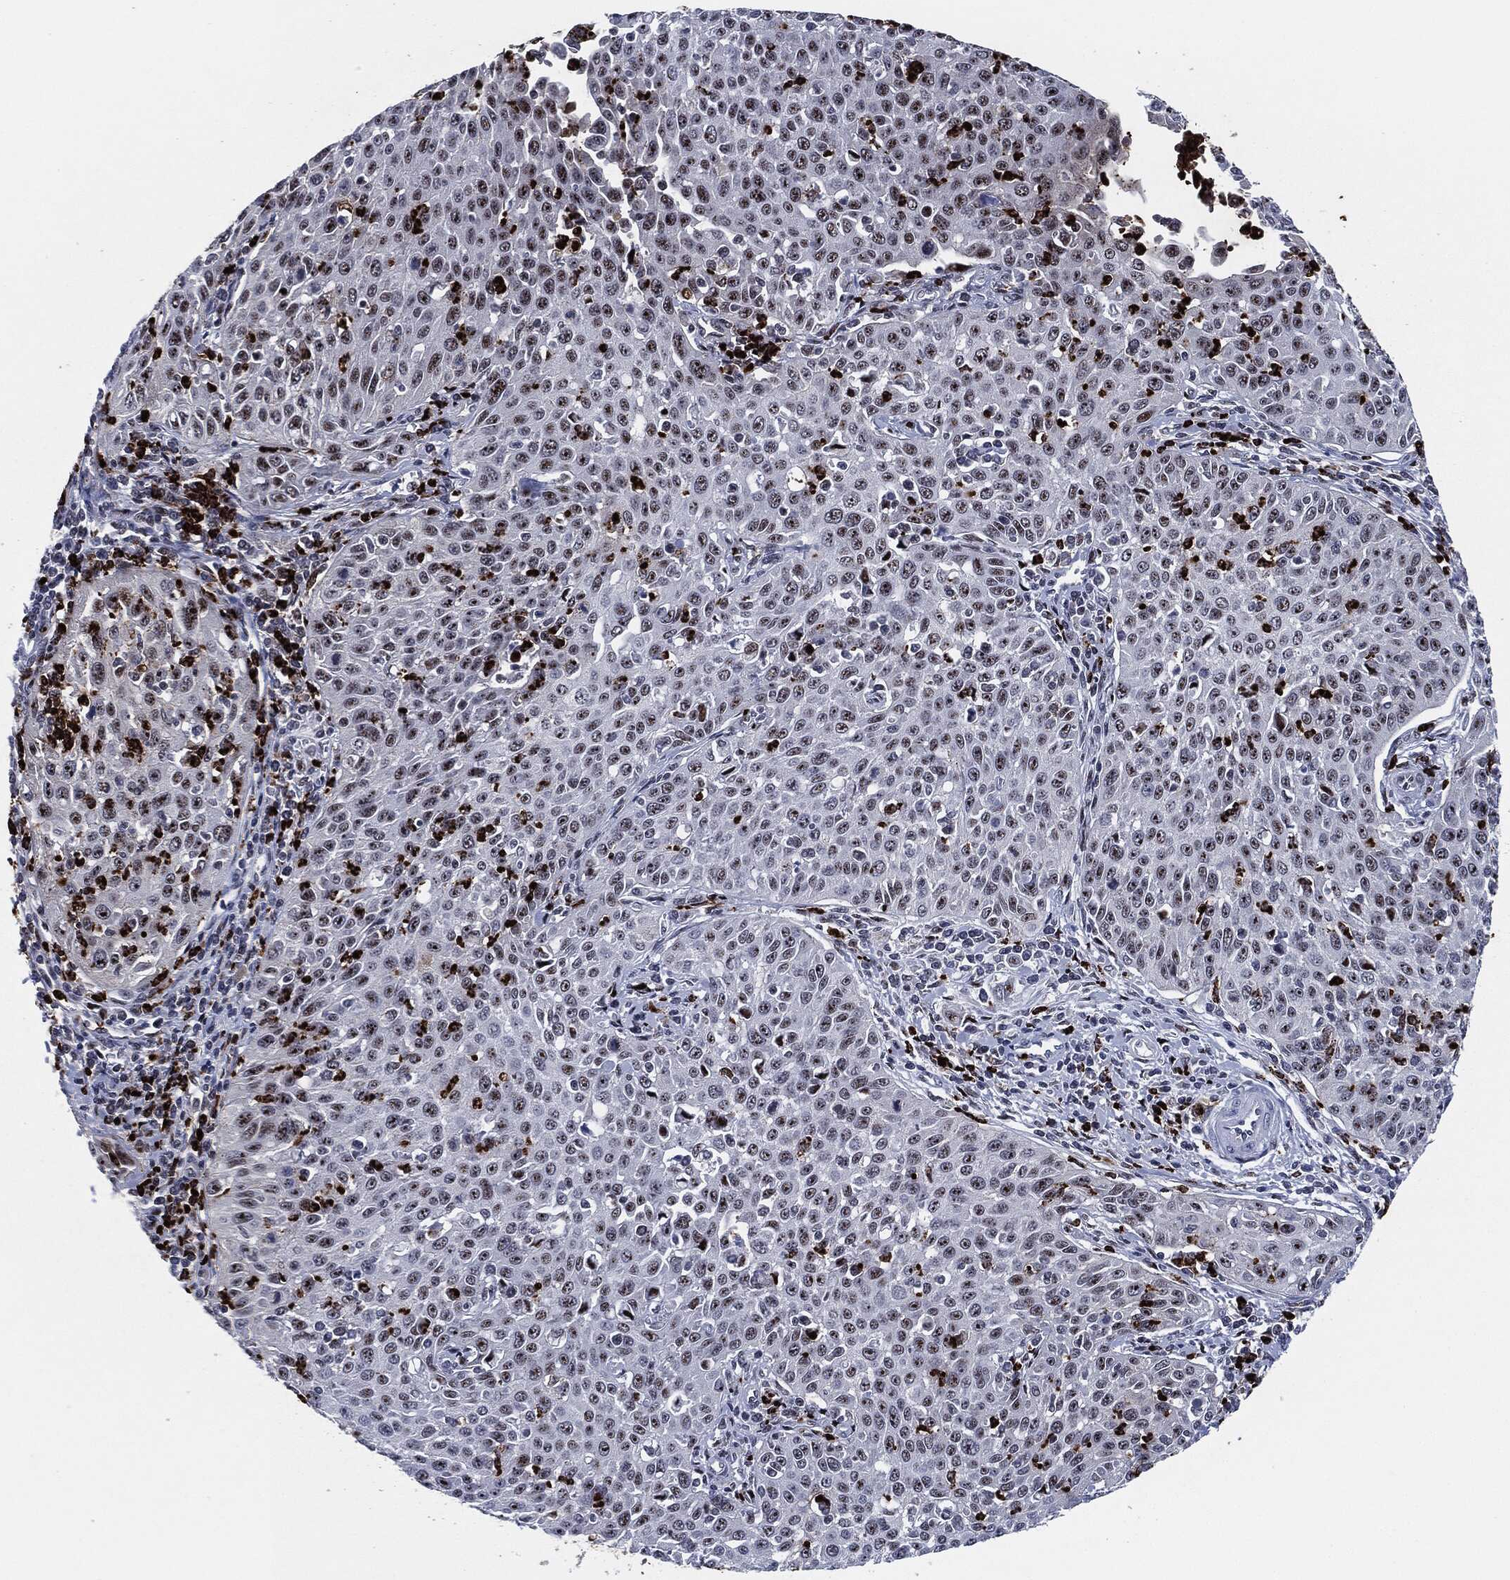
{"staining": {"intensity": "moderate", "quantity": "<25%", "location": "nuclear"}, "tissue": "cervical cancer", "cell_type": "Tumor cells", "image_type": "cancer", "snomed": [{"axis": "morphology", "description": "Squamous cell carcinoma, NOS"}, {"axis": "topography", "description": "Cervix"}], "caption": "This is a micrograph of IHC staining of cervical cancer, which shows moderate expression in the nuclear of tumor cells.", "gene": "MPO", "patient": {"sex": "female", "age": 26}}